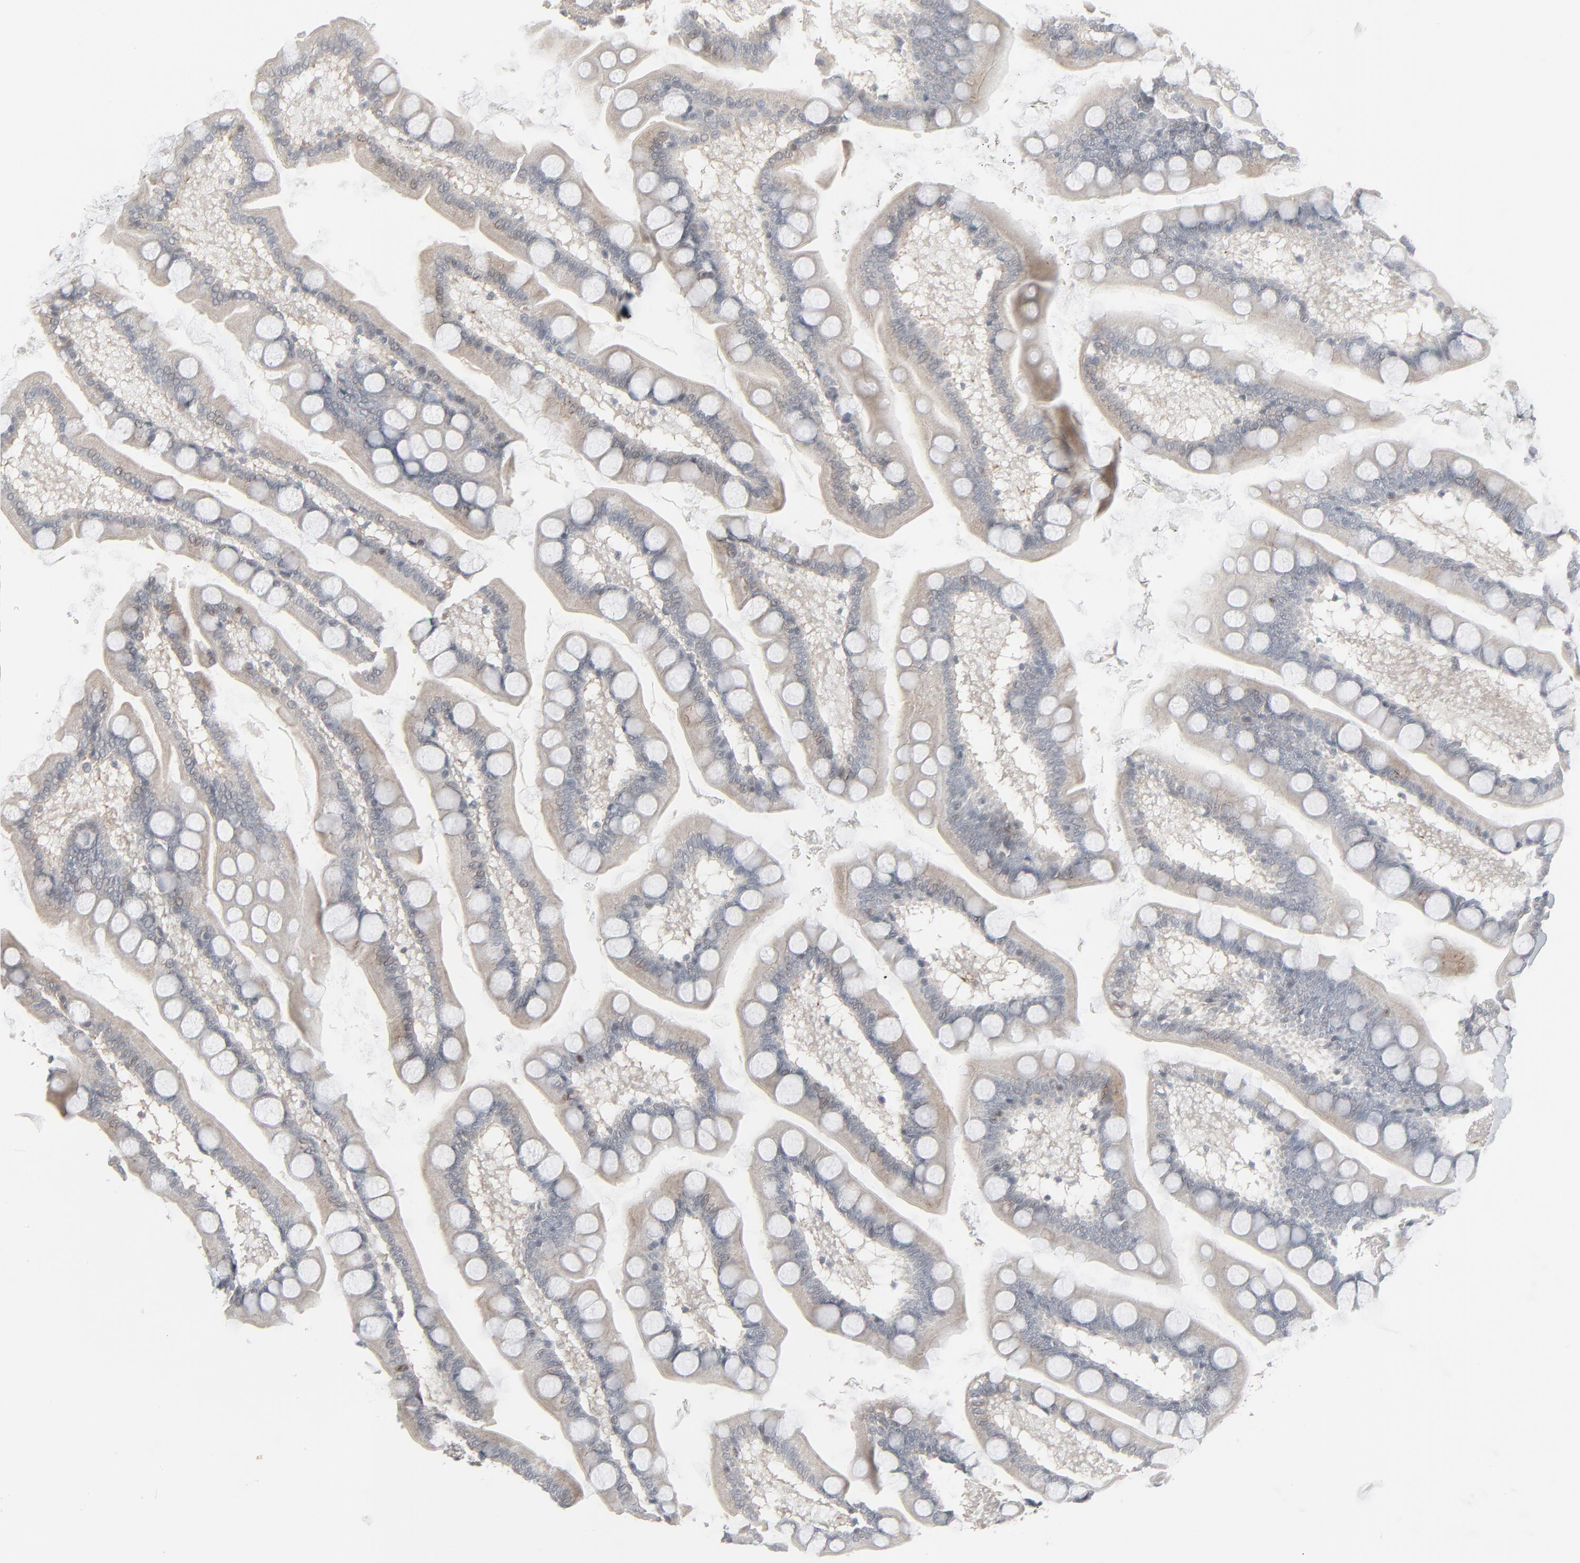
{"staining": {"intensity": "weak", "quantity": ">75%", "location": "cytoplasmic/membranous"}, "tissue": "small intestine", "cell_type": "Glandular cells", "image_type": "normal", "snomed": [{"axis": "morphology", "description": "Normal tissue, NOS"}, {"axis": "topography", "description": "Small intestine"}], "caption": "High-power microscopy captured an immunohistochemistry (IHC) image of benign small intestine, revealing weak cytoplasmic/membranous positivity in about >75% of glandular cells.", "gene": "NEUROD1", "patient": {"sex": "male", "age": 41}}